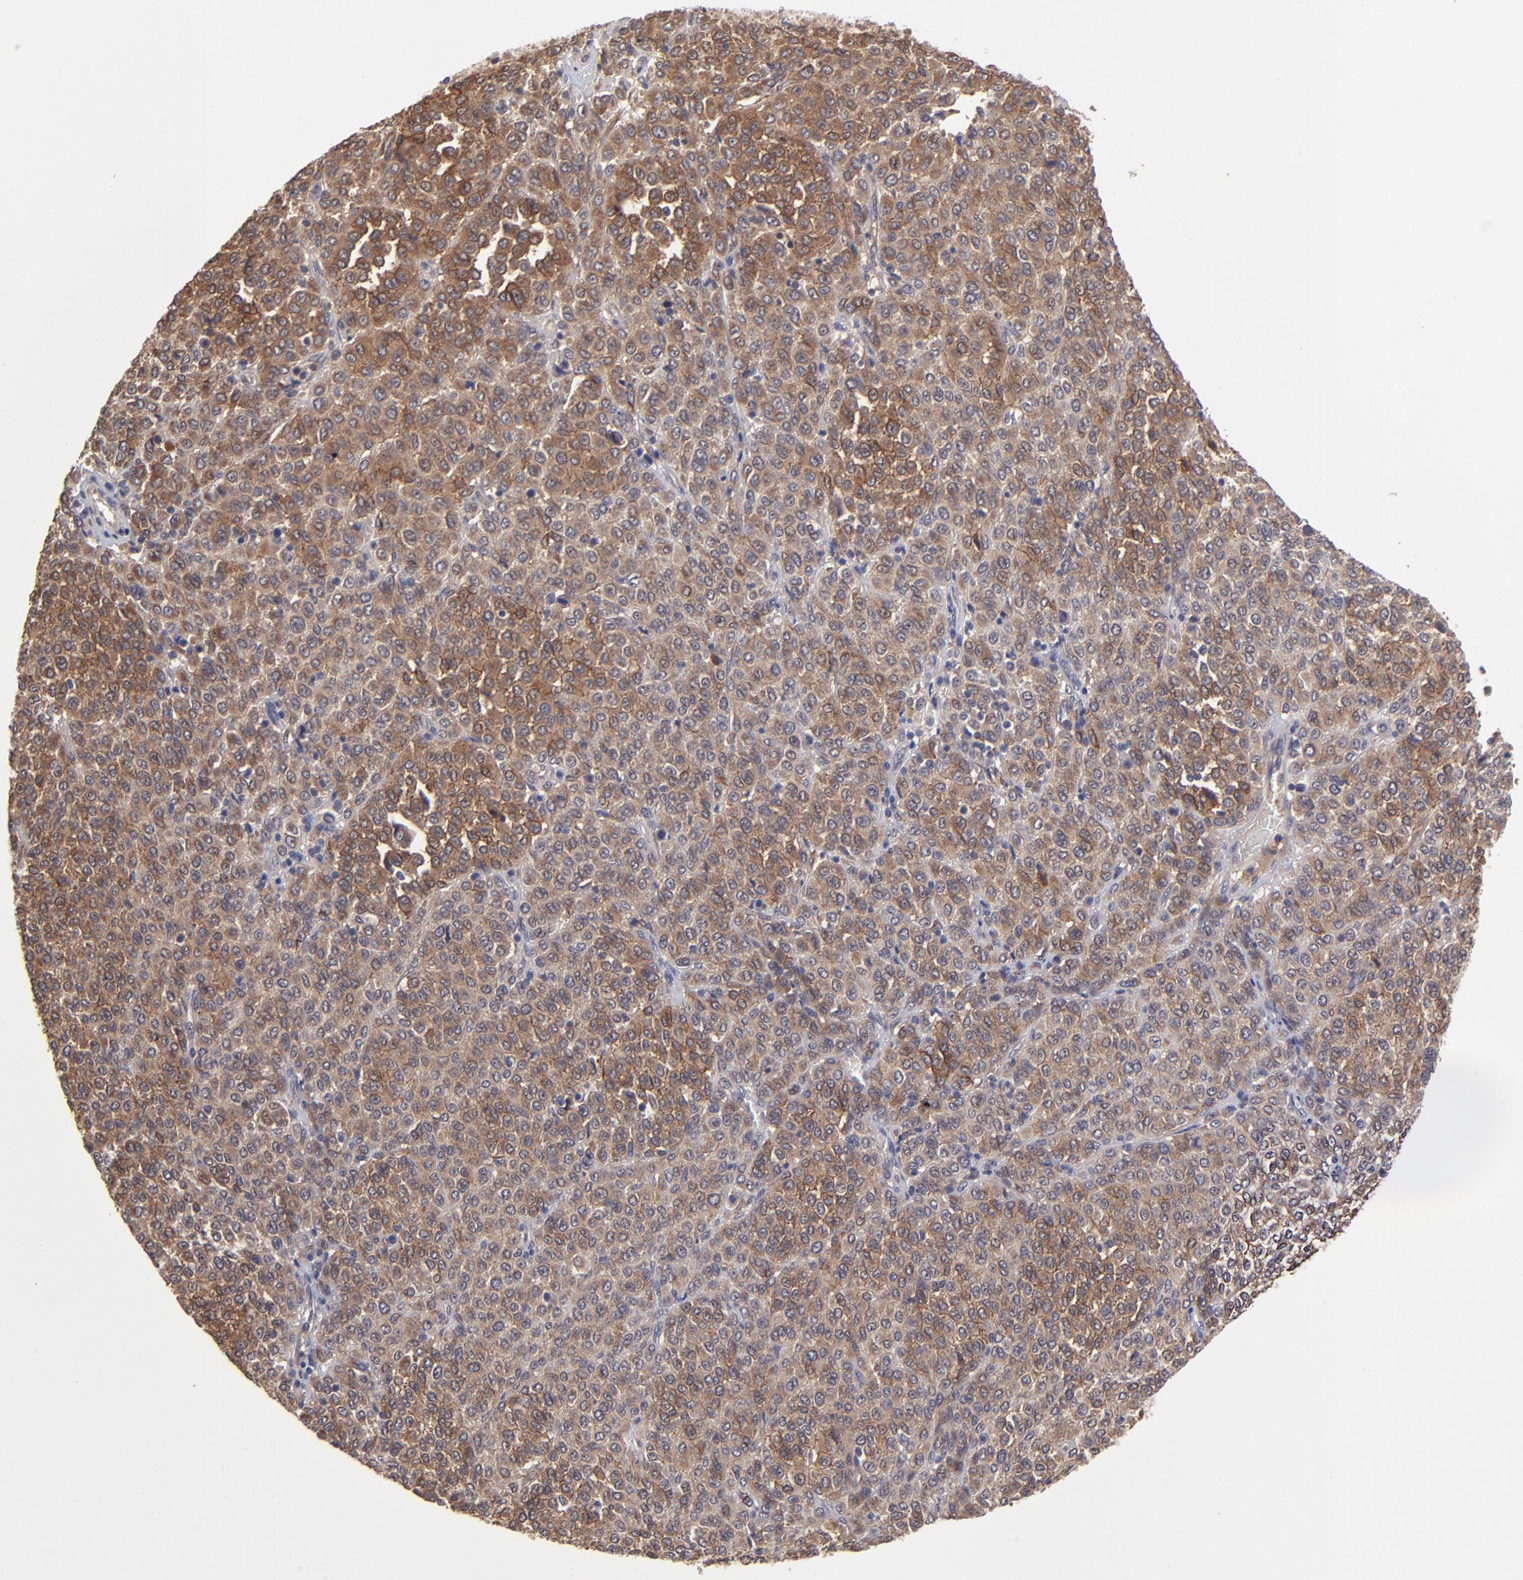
{"staining": {"intensity": "moderate", "quantity": ">75%", "location": "cytoplasmic/membranous"}, "tissue": "melanoma", "cell_type": "Tumor cells", "image_type": "cancer", "snomed": [{"axis": "morphology", "description": "Malignant melanoma, Metastatic site"}, {"axis": "topography", "description": "Pancreas"}], "caption": "IHC of melanoma exhibits medium levels of moderate cytoplasmic/membranous staining in approximately >75% of tumor cells. (Brightfield microscopy of DAB IHC at high magnification).", "gene": "CHL1", "patient": {"sex": "female", "age": 30}}